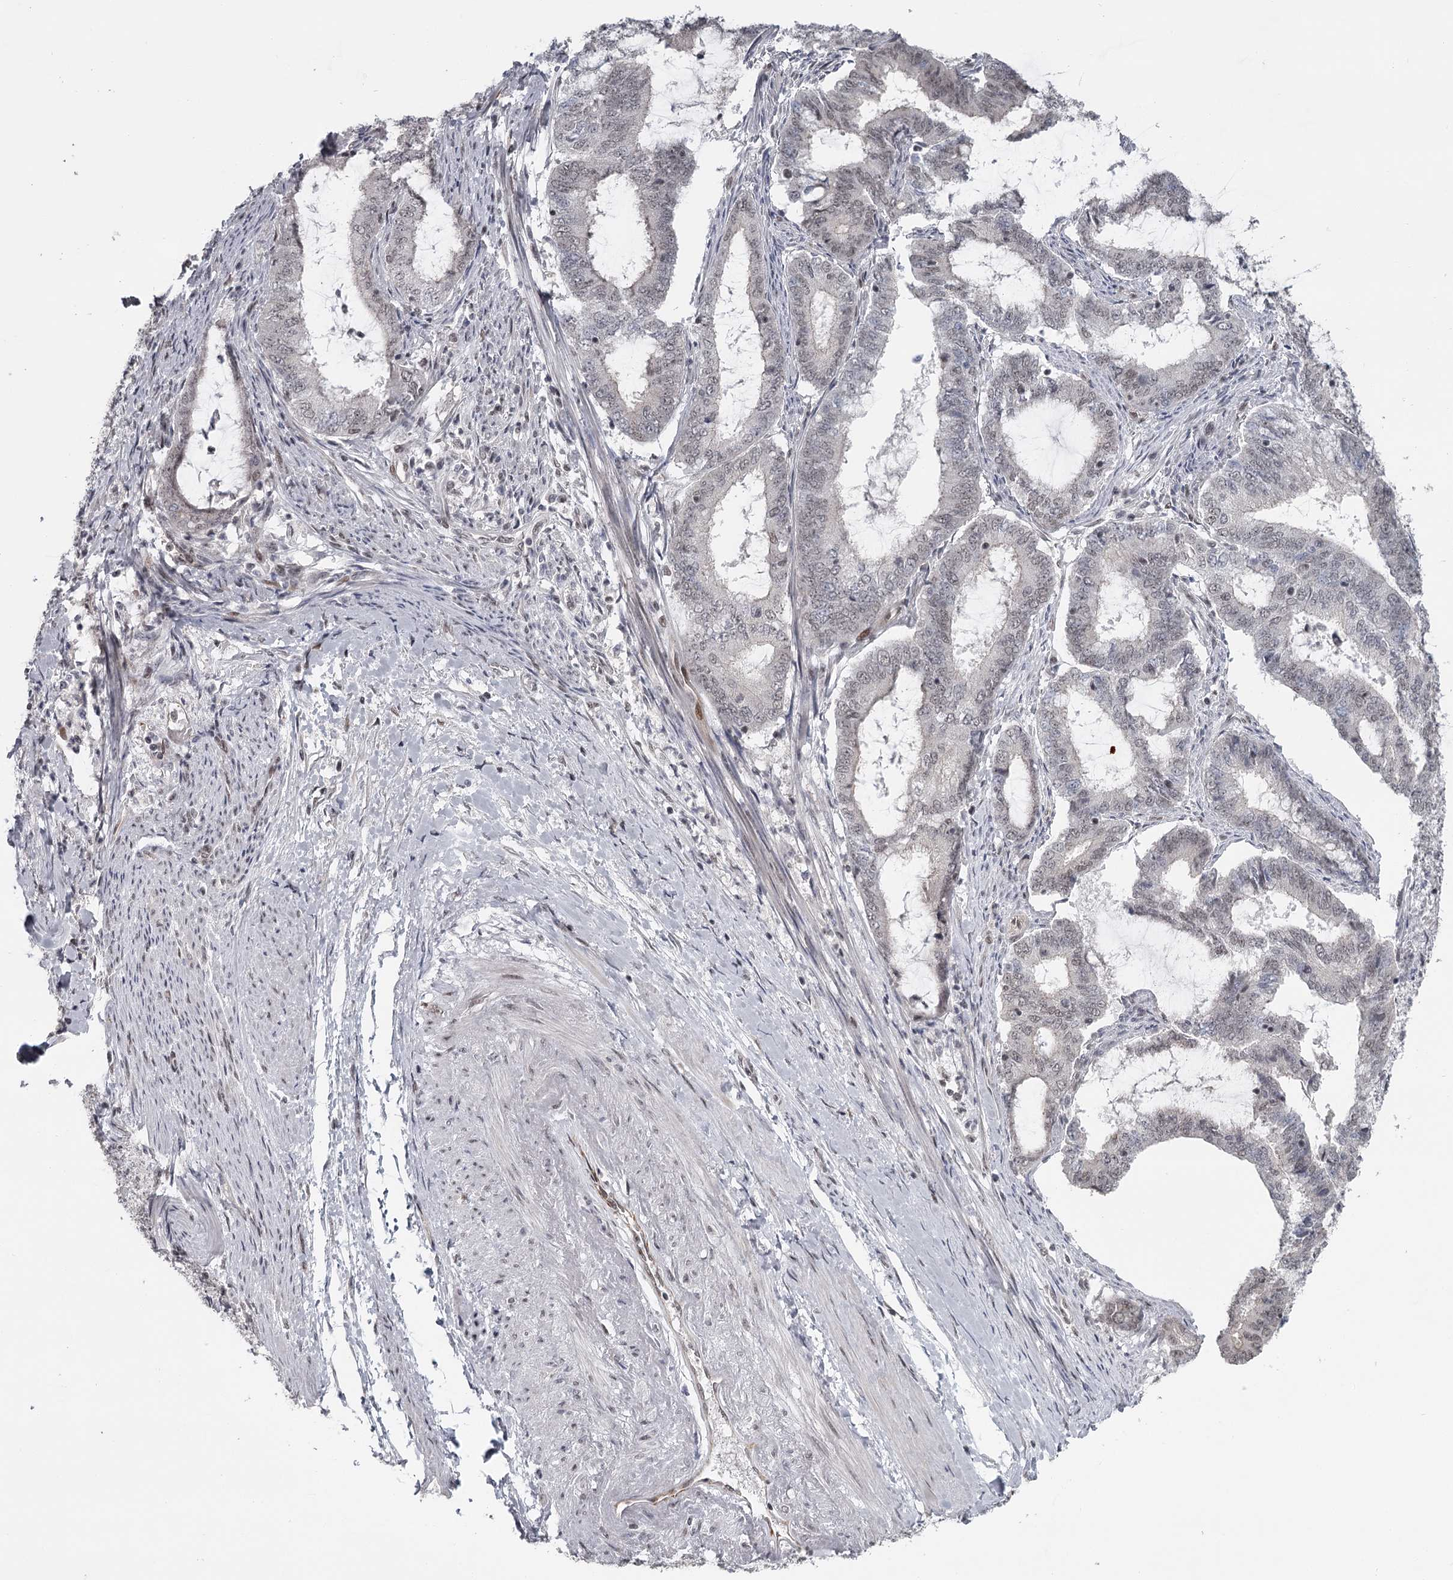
{"staining": {"intensity": "weak", "quantity": ">75%", "location": "nuclear"}, "tissue": "endometrial cancer", "cell_type": "Tumor cells", "image_type": "cancer", "snomed": [{"axis": "morphology", "description": "Adenocarcinoma, NOS"}, {"axis": "topography", "description": "Endometrium"}], "caption": "An image showing weak nuclear positivity in approximately >75% of tumor cells in endometrial cancer, as visualized by brown immunohistochemical staining.", "gene": "FAM13C", "patient": {"sex": "female", "age": 51}}